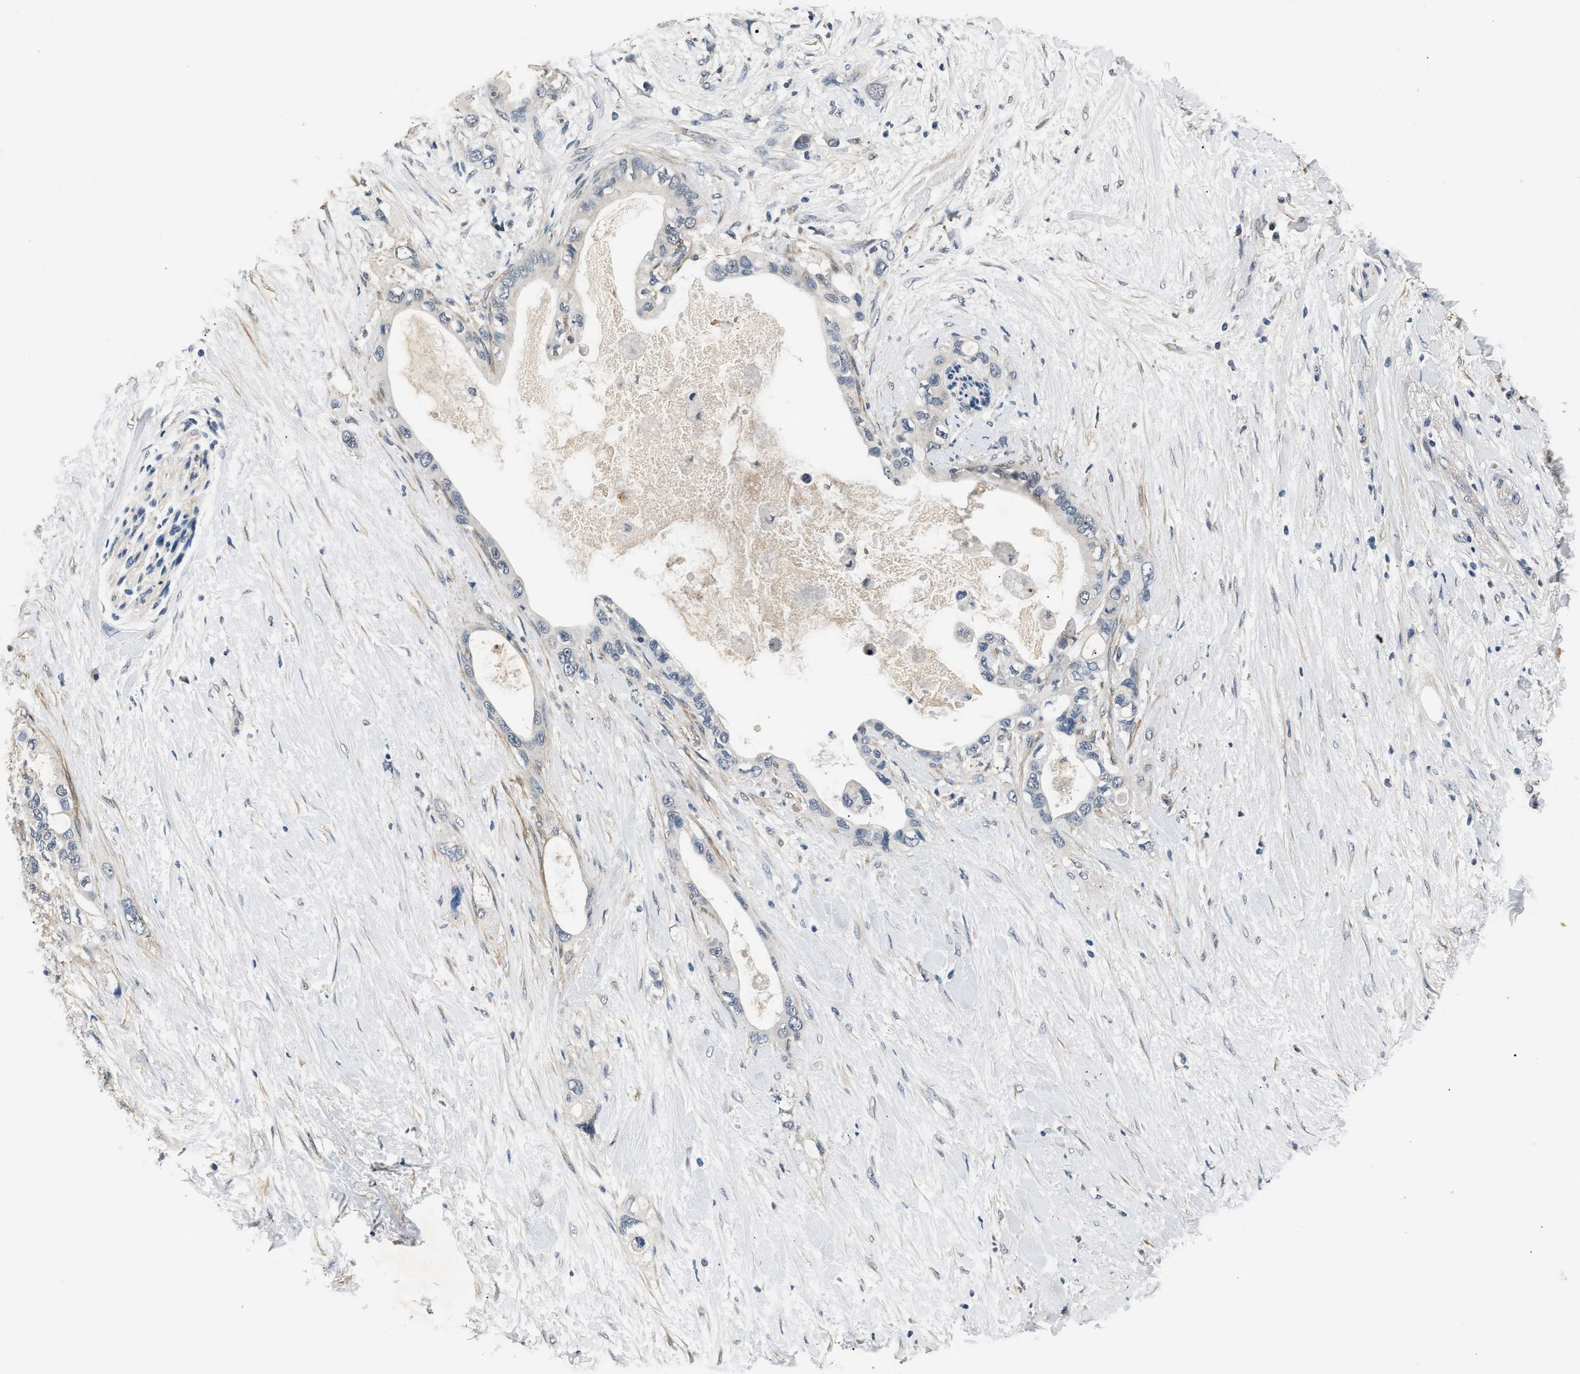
{"staining": {"intensity": "negative", "quantity": "none", "location": "none"}, "tissue": "pancreatic cancer", "cell_type": "Tumor cells", "image_type": "cancer", "snomed": [{"axis": "morphology", "description": "Adenocarcinoma, NOS"}, {"axis": "topography", "description": "Pancreas"}], "caption": "Pancreatic adenocarcinoma stained for a protein using IHC exhibits no expression tumor cells.", "gene": "INHA", "patient": {"sex": "female", "age": 56}}